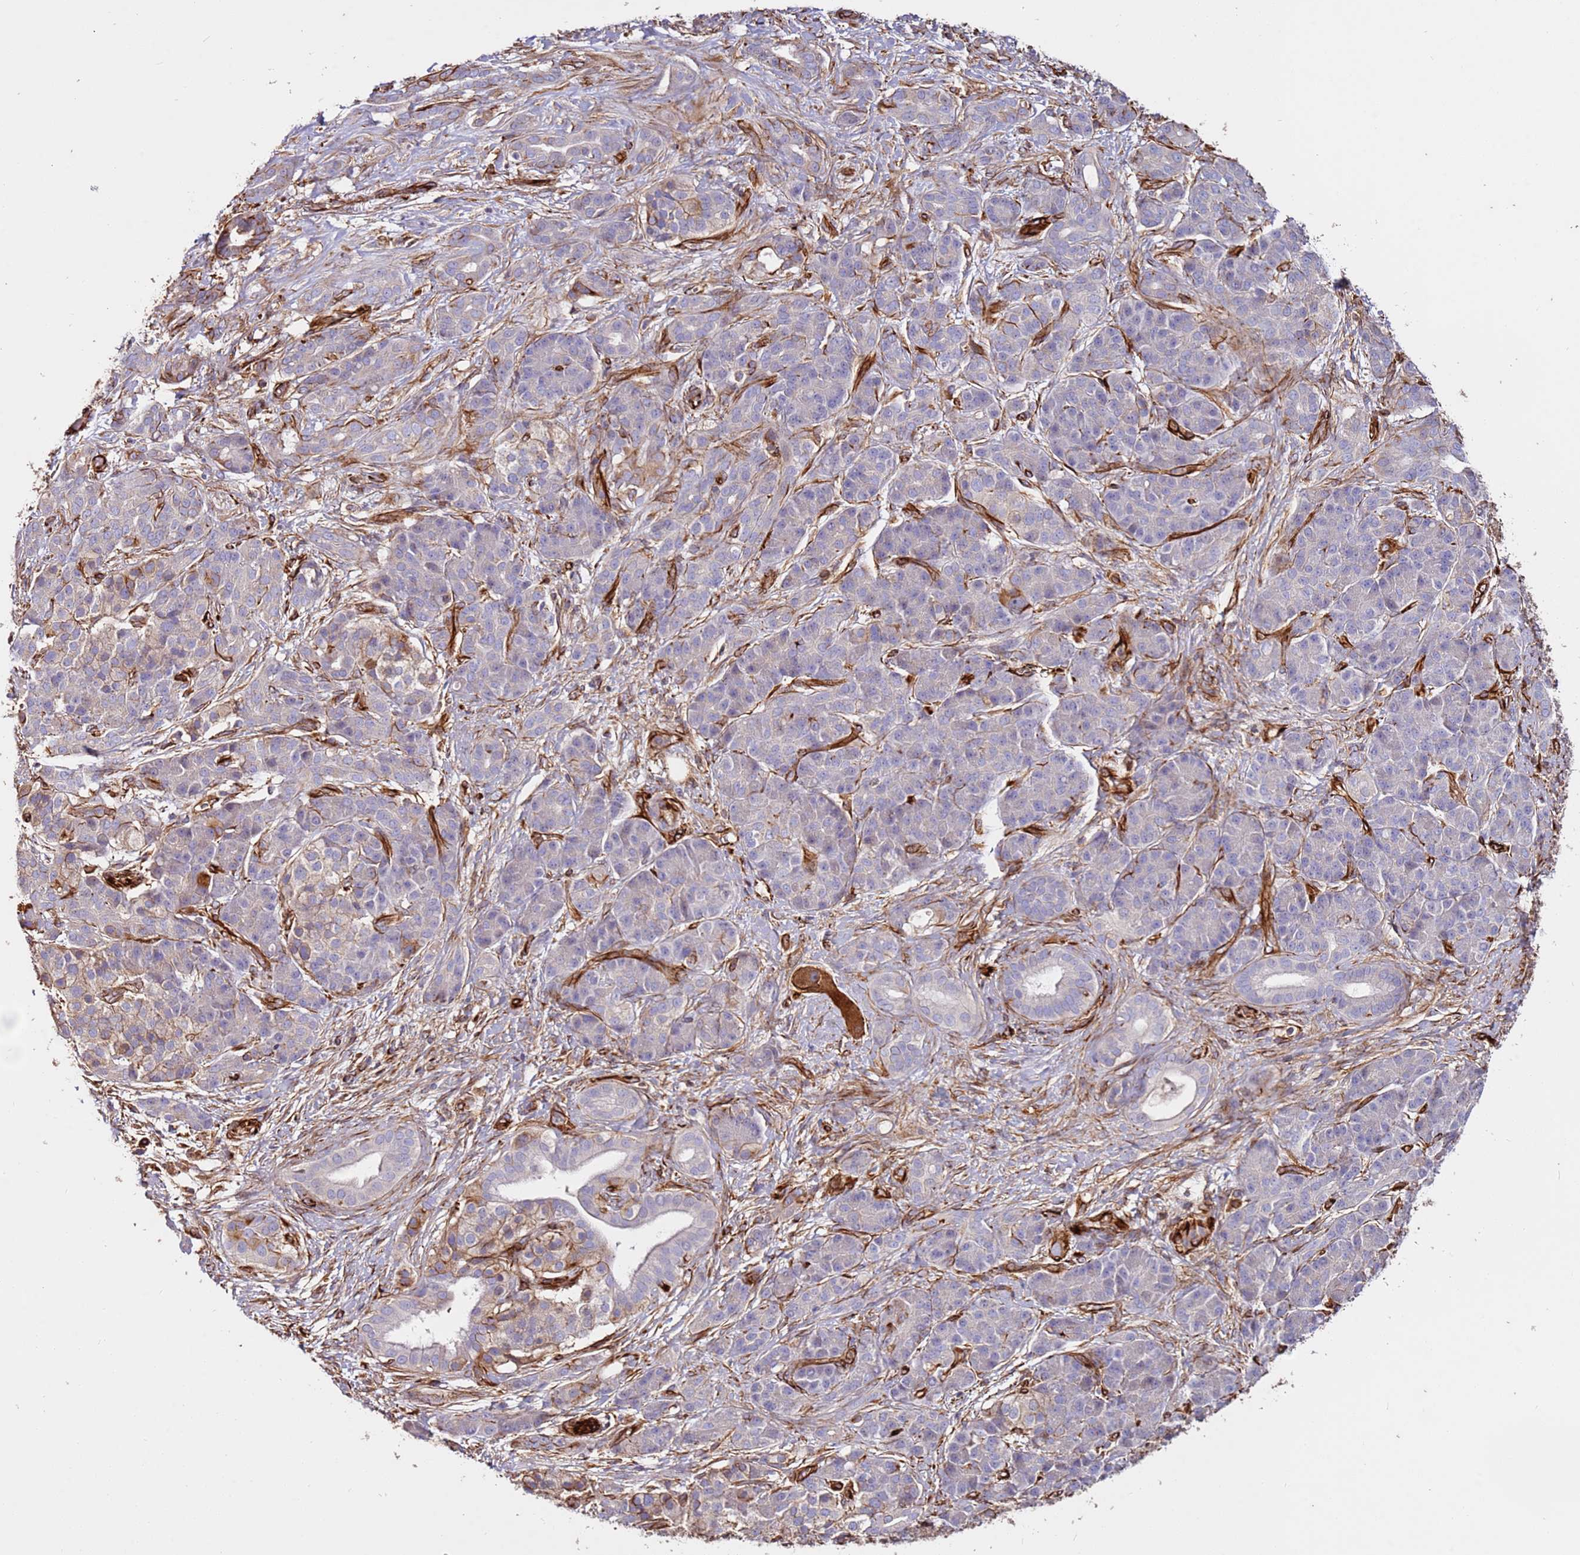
{"staining": {"intensity": "negative", "quantity": "none", "location": "none"}, "tissue": "pancreatic cancer", "cell_type": "Tumor cells", "image_type": "cancer", "snomed": [{"axis": "morphology", "description": "Adenocarcinoma, NOS"}, {"axis": "topography", "description": "Pancreas"}], "caption": "IHC photomicrograph of human pancreatic adenocarcinoma stained for a protein (brown), which exhibits no positivity in tumor cells. (DAB immunohistochemistry (IHC), high magnification).", "gene": "MRGPRE", "patient": {"sex": "male", "age": 57}}